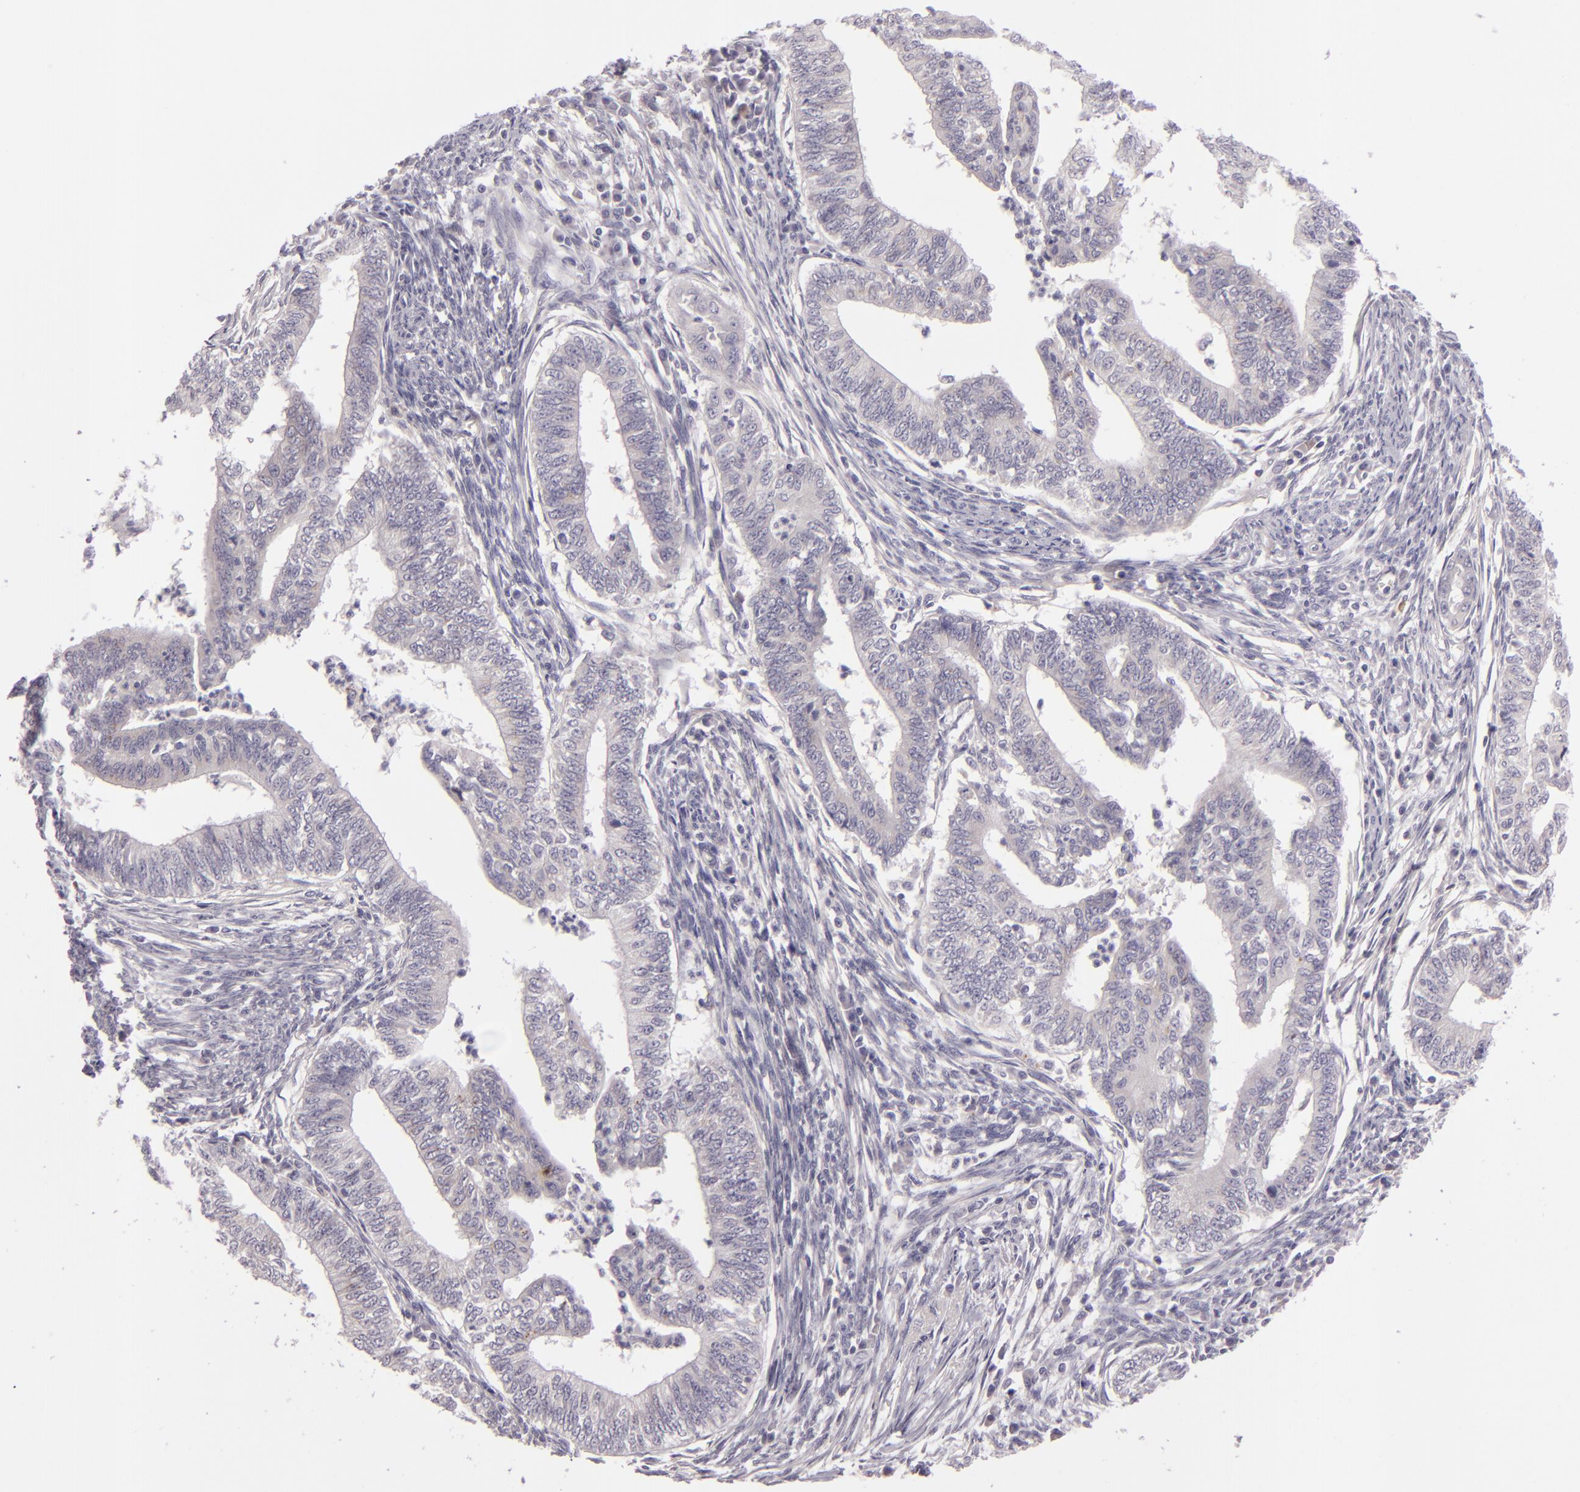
{"staining": {"intensity": "negative", "quantity": "none", "location": "none"}, "tissue": "endometrial cancer", "cell_type": "Tumor cells", "image_type": "cancer", "snomed": [{"axis": "morphology", "description": "Adenocarcinoma, NOS"}, {"axis": "topography", "description": "Endometrium"}], "caption": "Image shows no protein expression in tumor cells of adenocarcinoma (endometrial) tissue.", "gene": "EGFL6", "patient": {"sex": "female", "age": 66}}